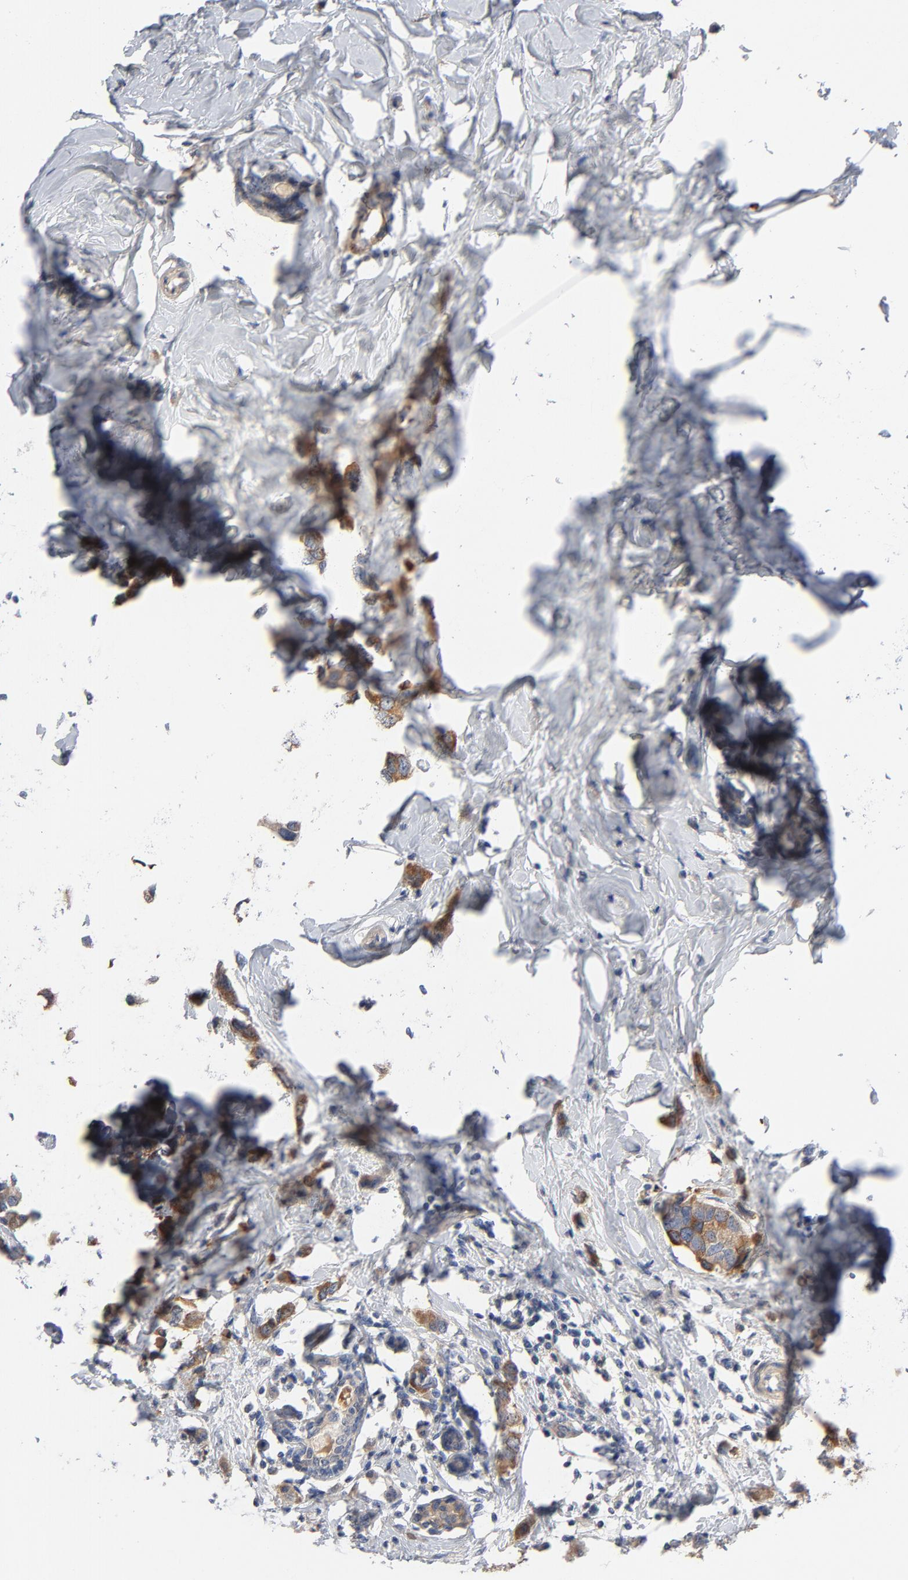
{"staining": {"intensity": "moderate", "quantity": ">75%", "location": "cytoplasmic/membranous"}, "tissue": "breast cancer", "cell_type": "Tumor cells", "image_type": "cancer", "snomed": [{"axis": "morphology", "description": "Normal tissue, NOS"}, {"axis": "morphology", "description": "Duct carcinoma"}, {"axis": "topography", "description": "Breast"}], "caption": "Tumor cells reveal moderate cytoplasmic/membranous expression in approximately >75% of cells in breast cancer.", "gene": "CCDC134", "patient": {"sex": "female", "age": 50}}